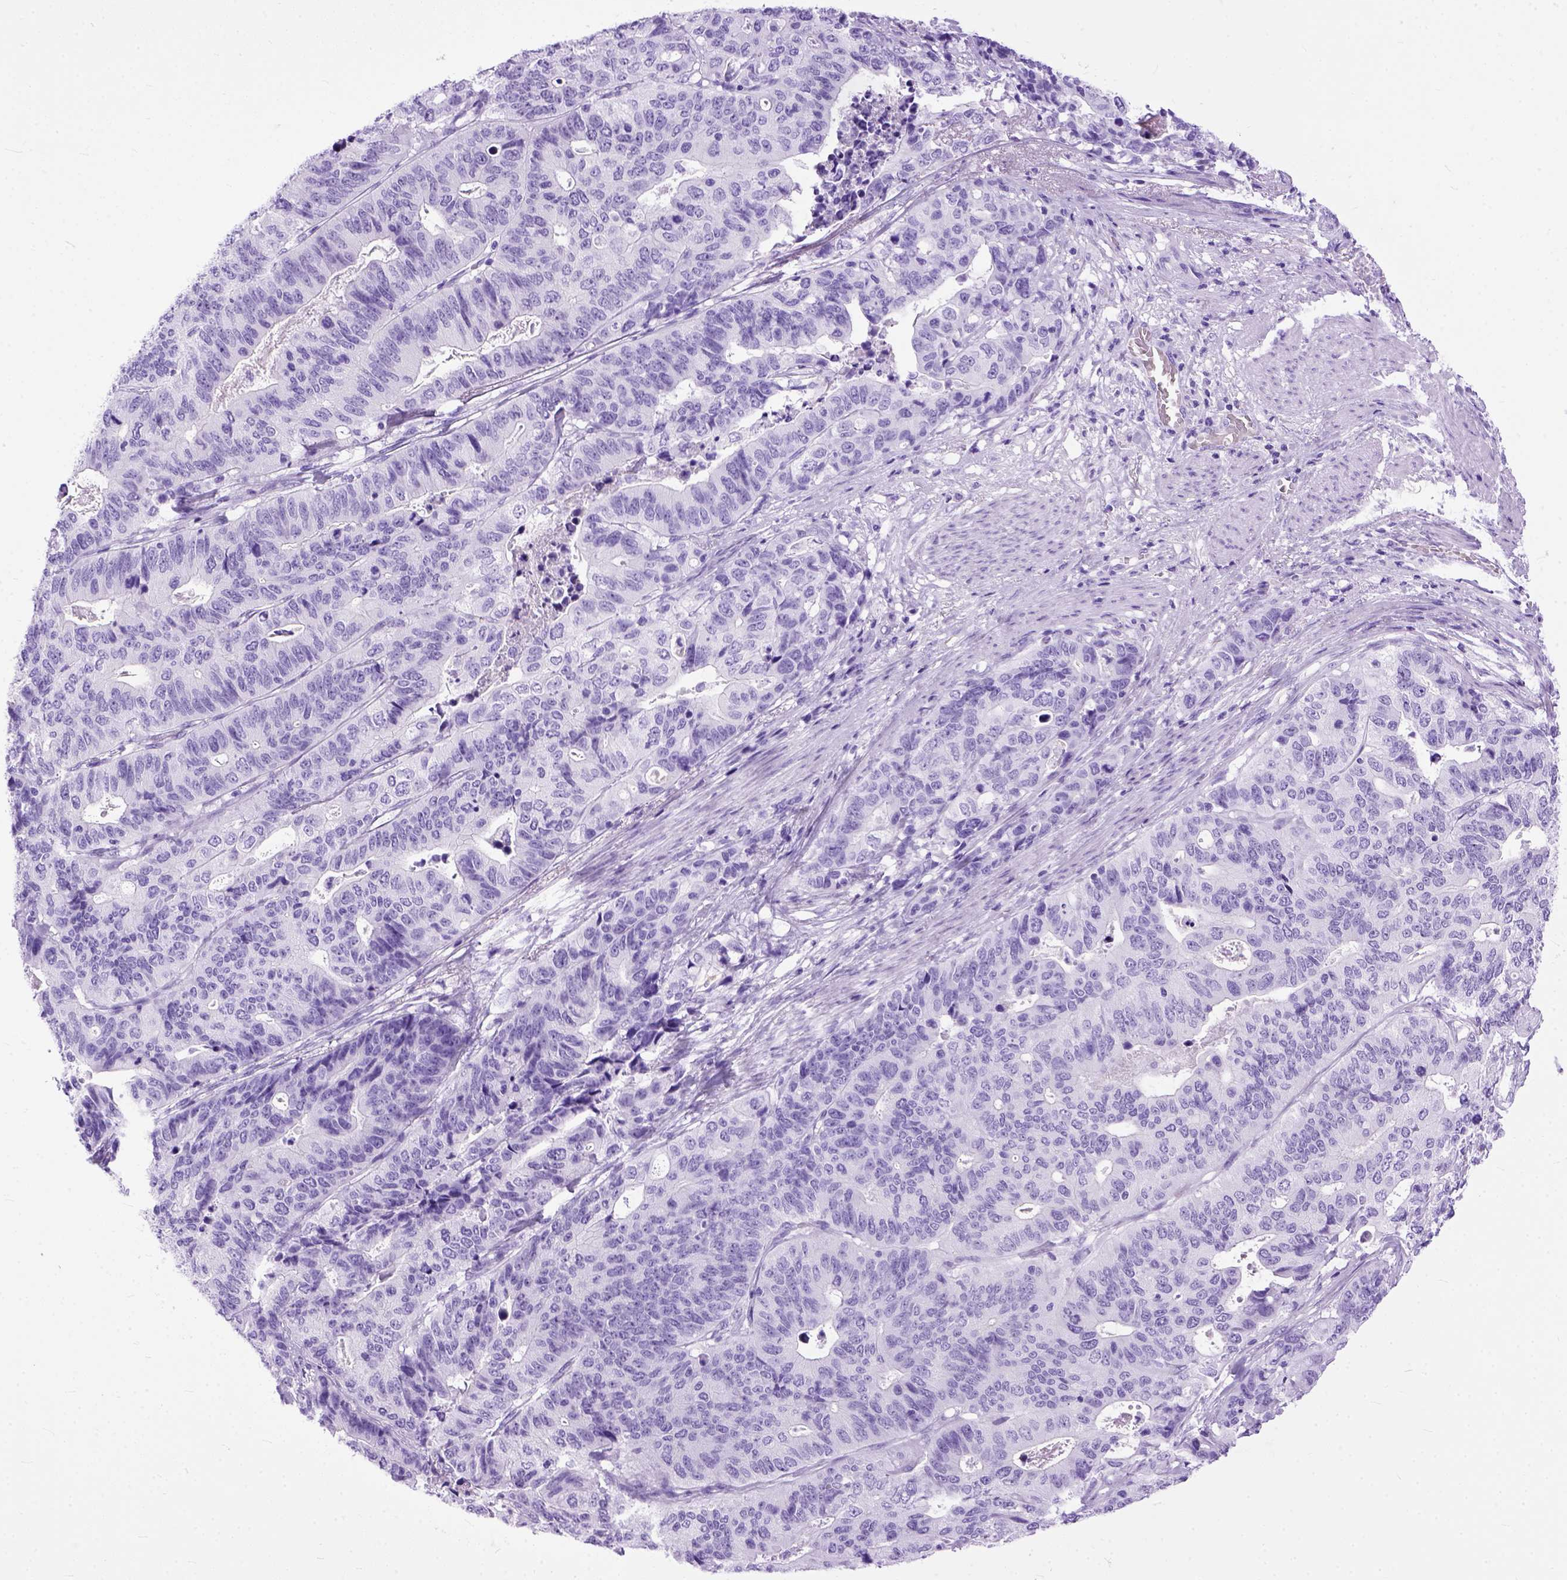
{"staining": {"intensity": "negative", "quantity": "none", "location": "none"}, "tissue": "stomach cancer", "cell_type": "Tumor cells", "image_type": "cancer", "snomed": [{"axis": "morphology", "description": "Adenocarcinoma, NOS"}, {"axis": "topography", "description": "Stomach, upper"}], "caption": "This is a photomicrograph of IHC staining of stomach adenocarcinoma, which shows no positivity in tumor cells. (Stains: DAB (3,3'-diaminobenzidine) immunohistochemistry (IHC) with hematoxylin counter stain, Microscopy: brightfield microscopy at high magnification).", "gene": "GNGT1", "patient": {"sex": "female", "age": 67}}